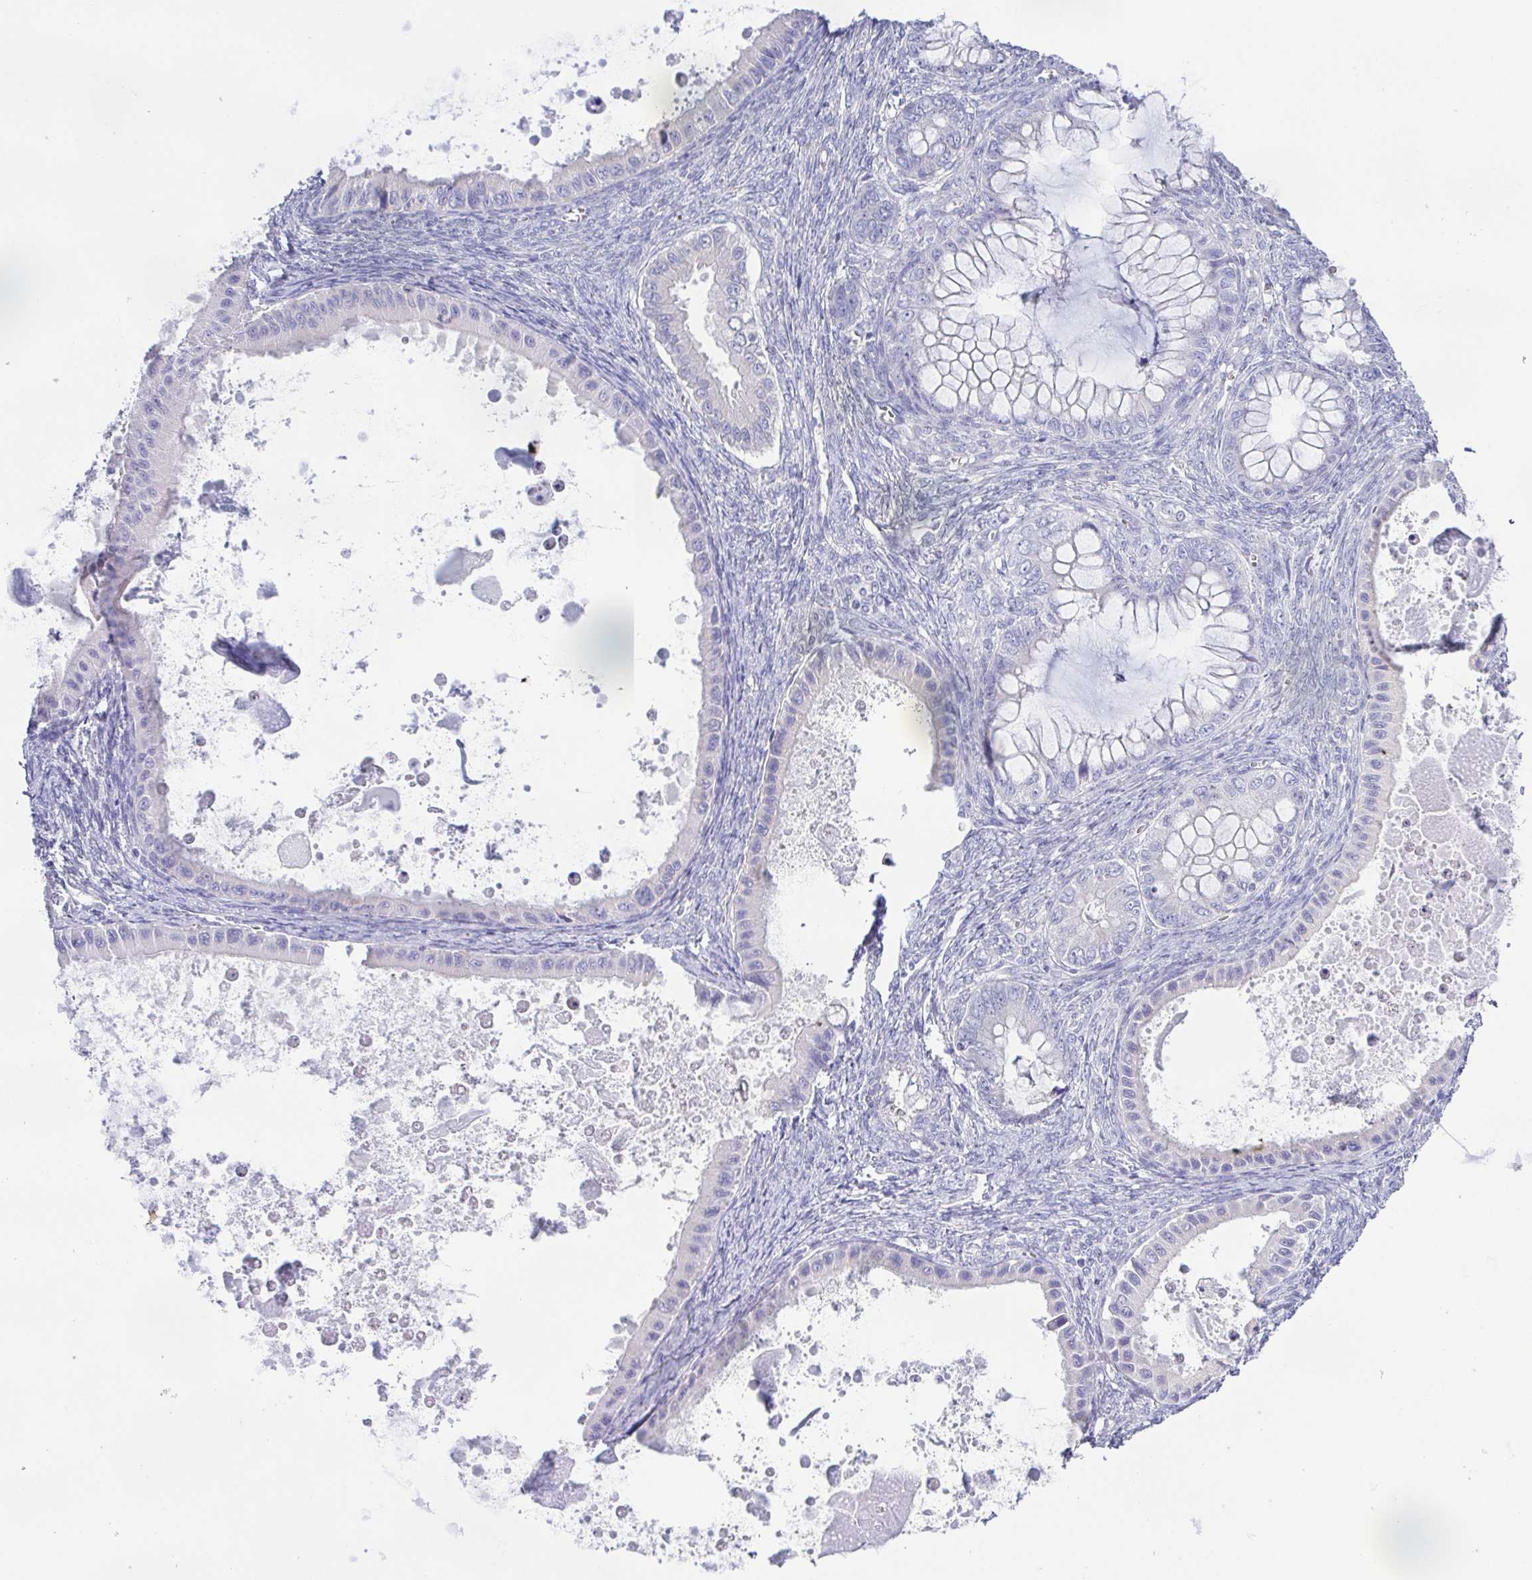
{"staining": {"intensity": "negative", "quantity": "none", "location": "none"}, "tissue": "ovarian cancer", "cell_type": "Tumor cells", "image_type": "cancer", "snomed": [{"axis": "morphology", "description": "Cystadenocarcinoma, mucinous, NOS"}, {"axis": "topography", "description": "Ovary"}], "caption": "This is a micrograph of IHC staining of mucinous cystadenocarcinoma (ovarian), which shows no staining in tumor cells.", "gene": "PKDREJ", "patient": {"sex": "female", "age": 64}}